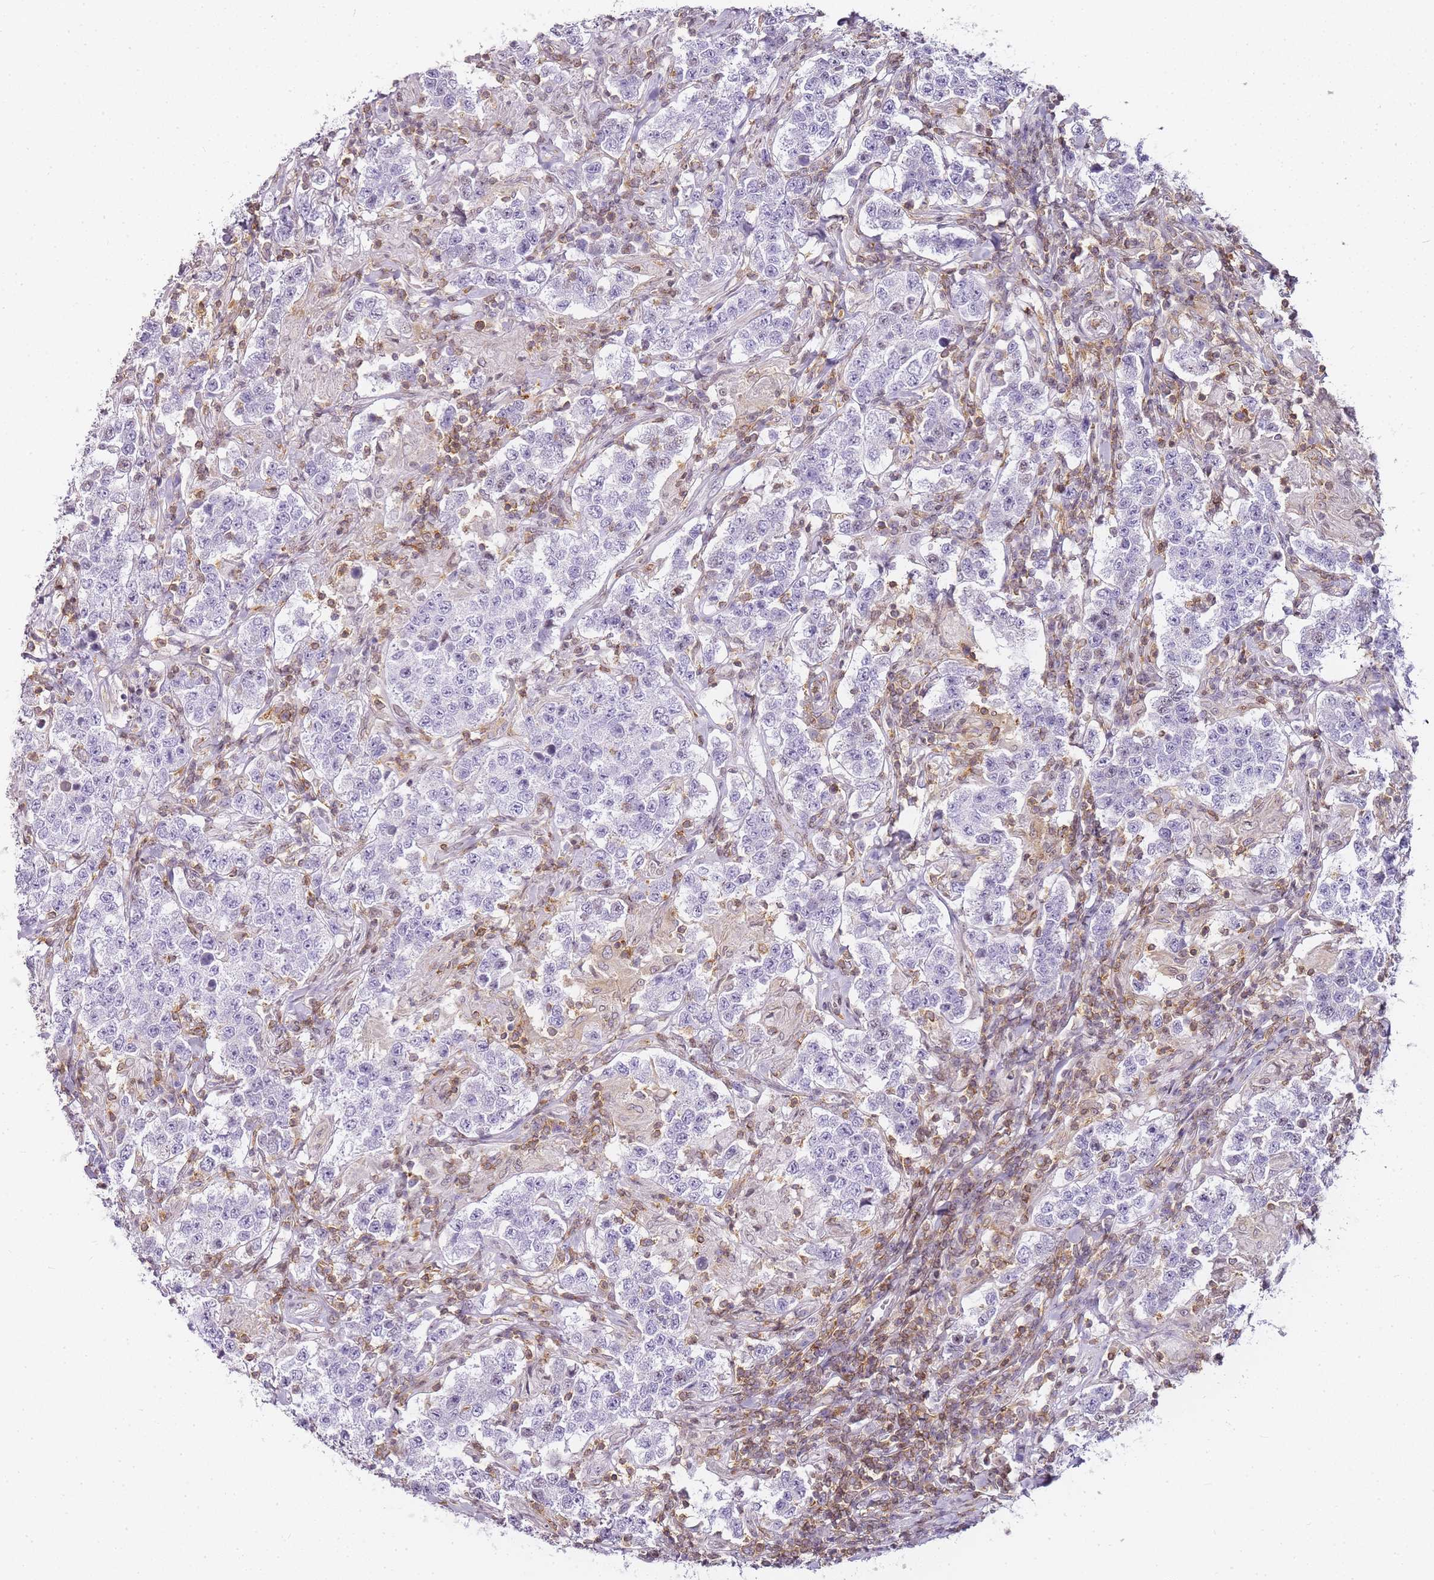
{"staining": {"intensity": "negative", "quantity": "none", "location": "none"}, "tissue": "testis cancer", "cell_type": "Tumor cells", "image_type": "cancer", "snomed": [{"axis": "morphology", "description": "Seminoma, NOS"}, {"axis": "morphology", "description": "Carcinoma, Embryonal, NOS"}, {"axis": "topography", "description": "Testis"}], "caption": "An image of testis cancer stained for a protein displays no brown staining in tumor cells.", "gene": "JAKMIP1", "patient": {"sex": "male", "age": 41}}